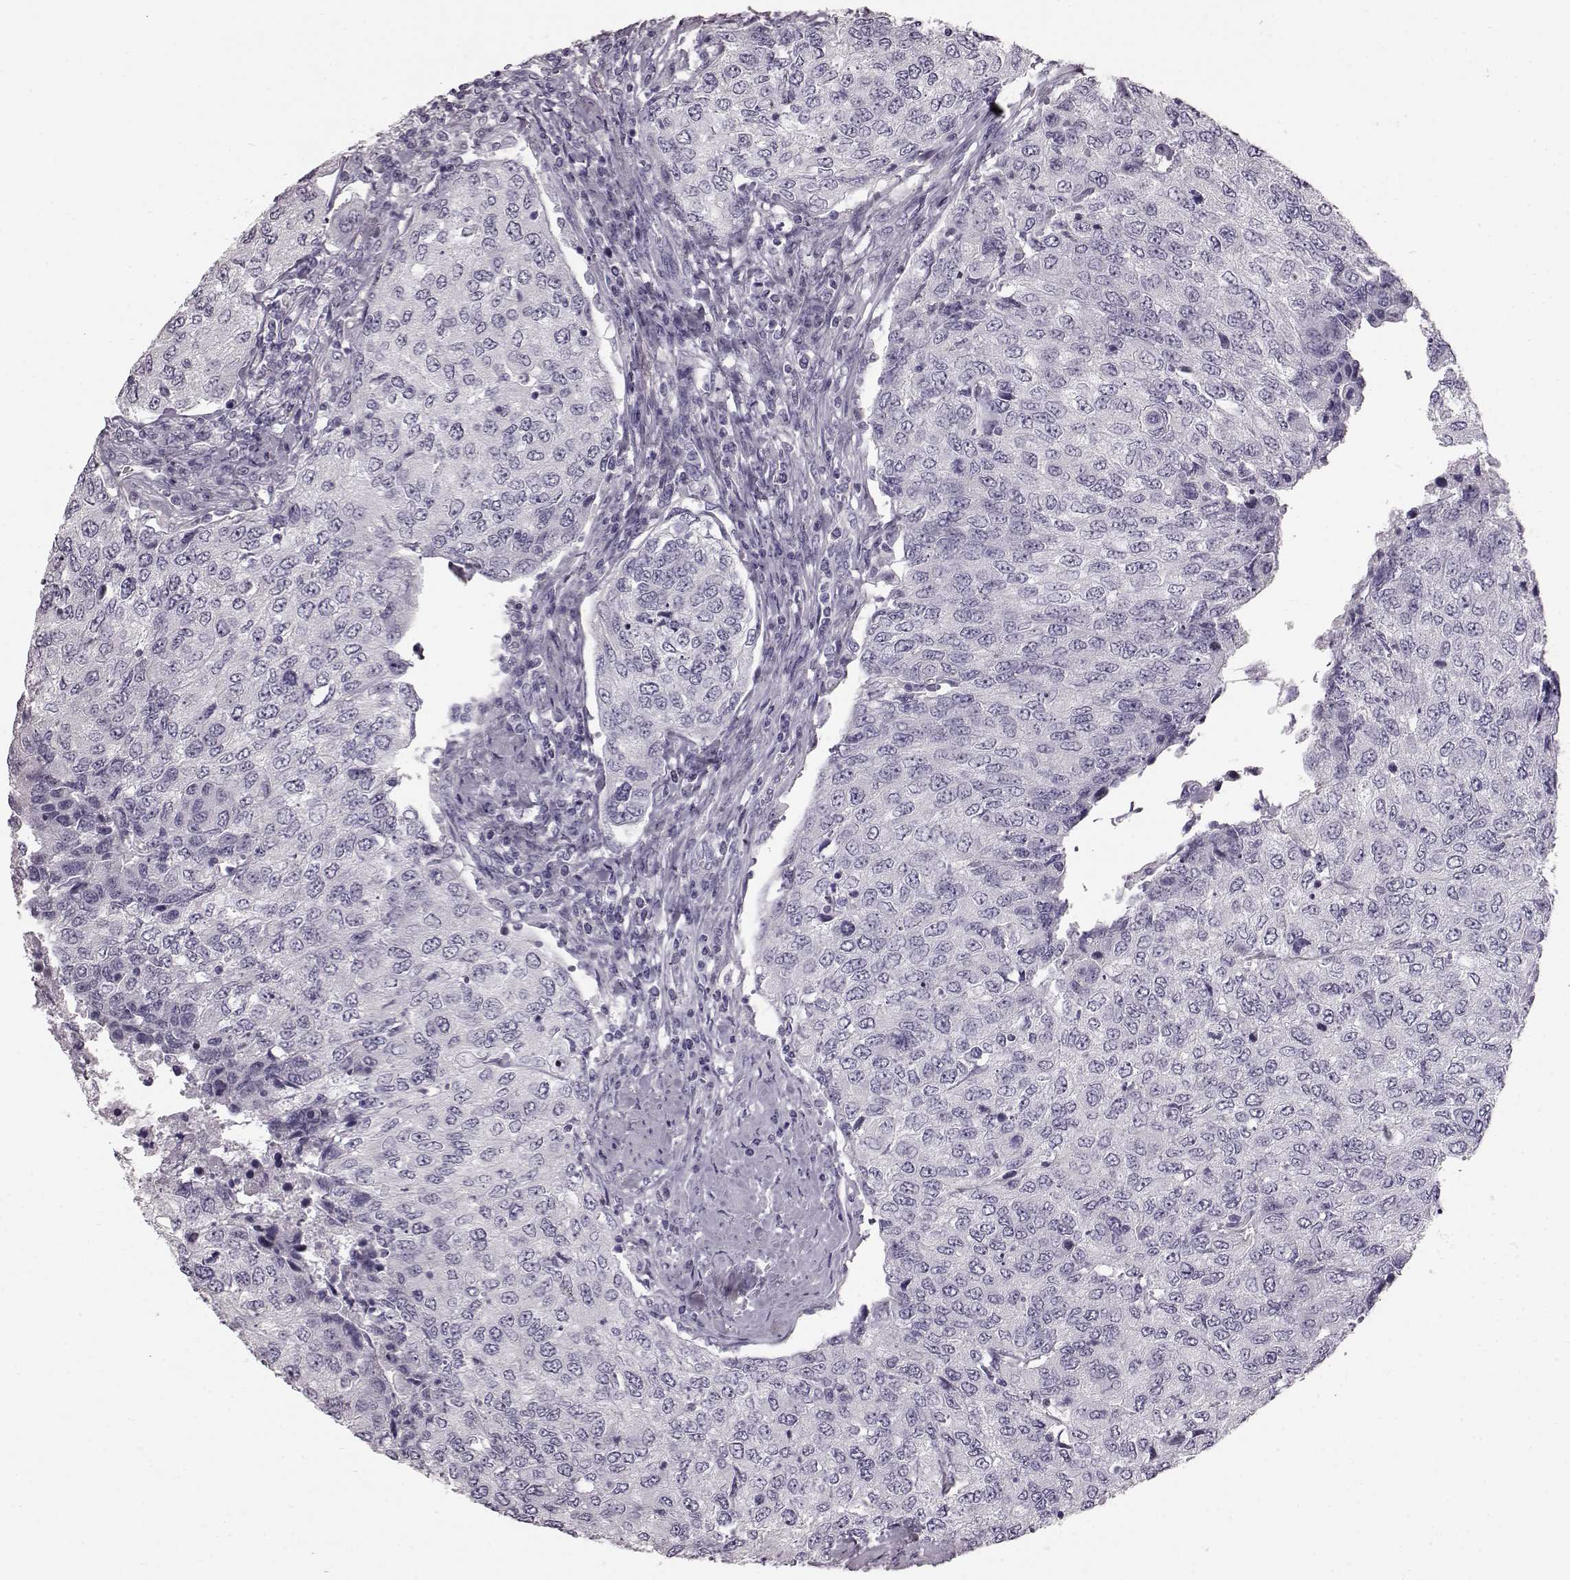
{"staining": {"intensity": "negative", "quantity": "none", "location": "none"}, "tissue": "urothelial cancer", "cell_type": "Tumor cells", "image_type": "cancer", "snomed": [{"axis": "morphology", "description": "Urothelial carcinoma, High grade"}, {"axis": "topography", "description": "Urinary bladder"}], "caption": "High magnification brightfield microscopy of urothelial cancer stained with DAB (3,3'-diaminobenzidine) (brown) and counterstained with hematoxylin (blue): tumor cells show no significant expression. The staining was performed using DAB to visualize the protein expression in brown, while the nuclei were stained in blue with hematoxylin (Magnification: 20x).", "gene": "TCHHL1", "patient": {"sex": "female", "age": 78}}